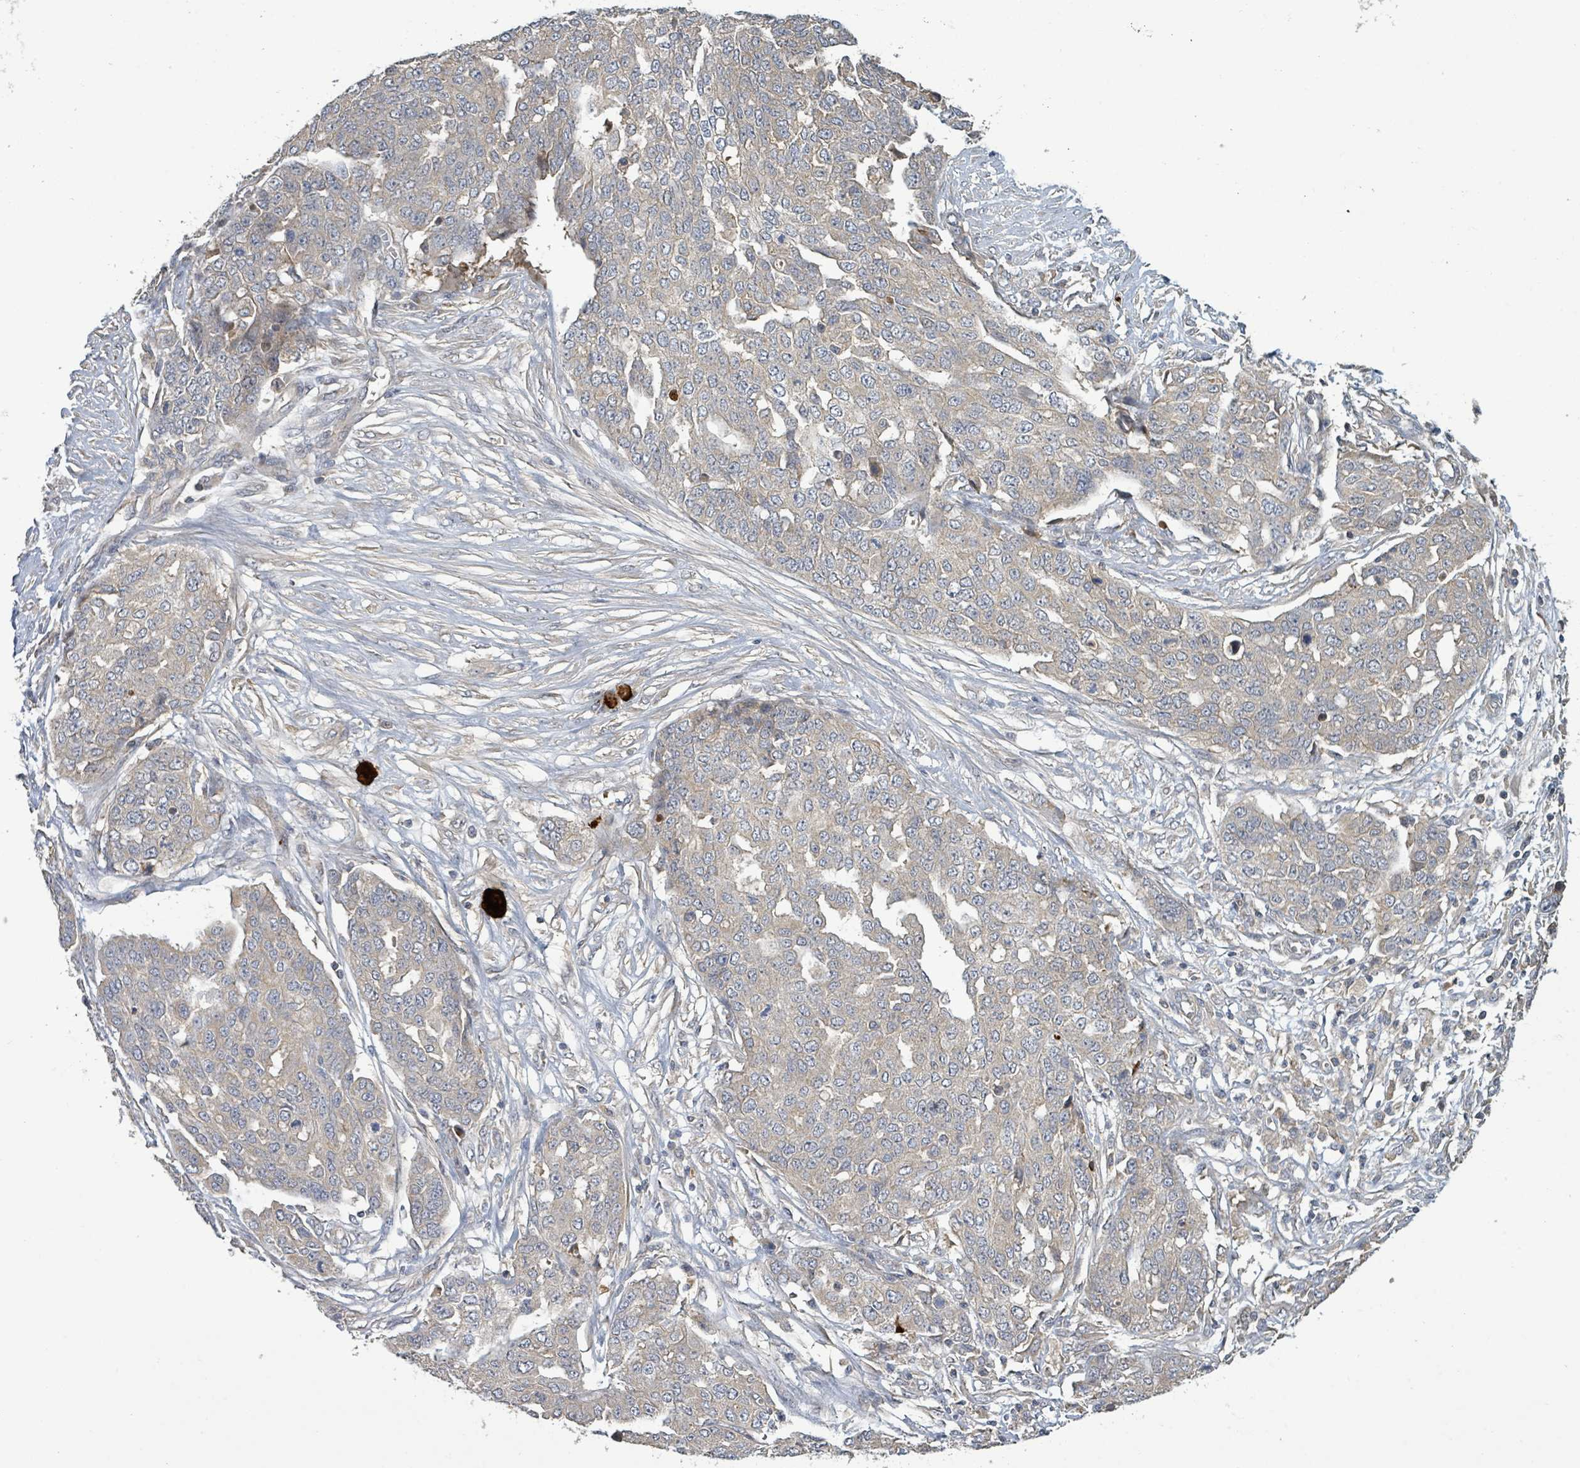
{"staining": {"intensity": "weak", "quantity": "<25%", "location": "cytoplasmic/membranous"}, "tissue": "ovarian cancer", "cell_type": "Tumor cells", "image_type": "cancer", "snomed": [{"axis": "morphology", "description": "Cystadenocarcinoma, serous, NOS"}, {"axis": "topography", "description": "Soft tissue"}, {"axis": "topography", "description": "Ovary"}], "caption": "Immunohistochemistry (IHC) of human ovarian cancer (serous cystadenocarcinoma) displays no staining in tumor cells.", "gene": "STARD4", "patient": {"sex": "female", "age": 57}}